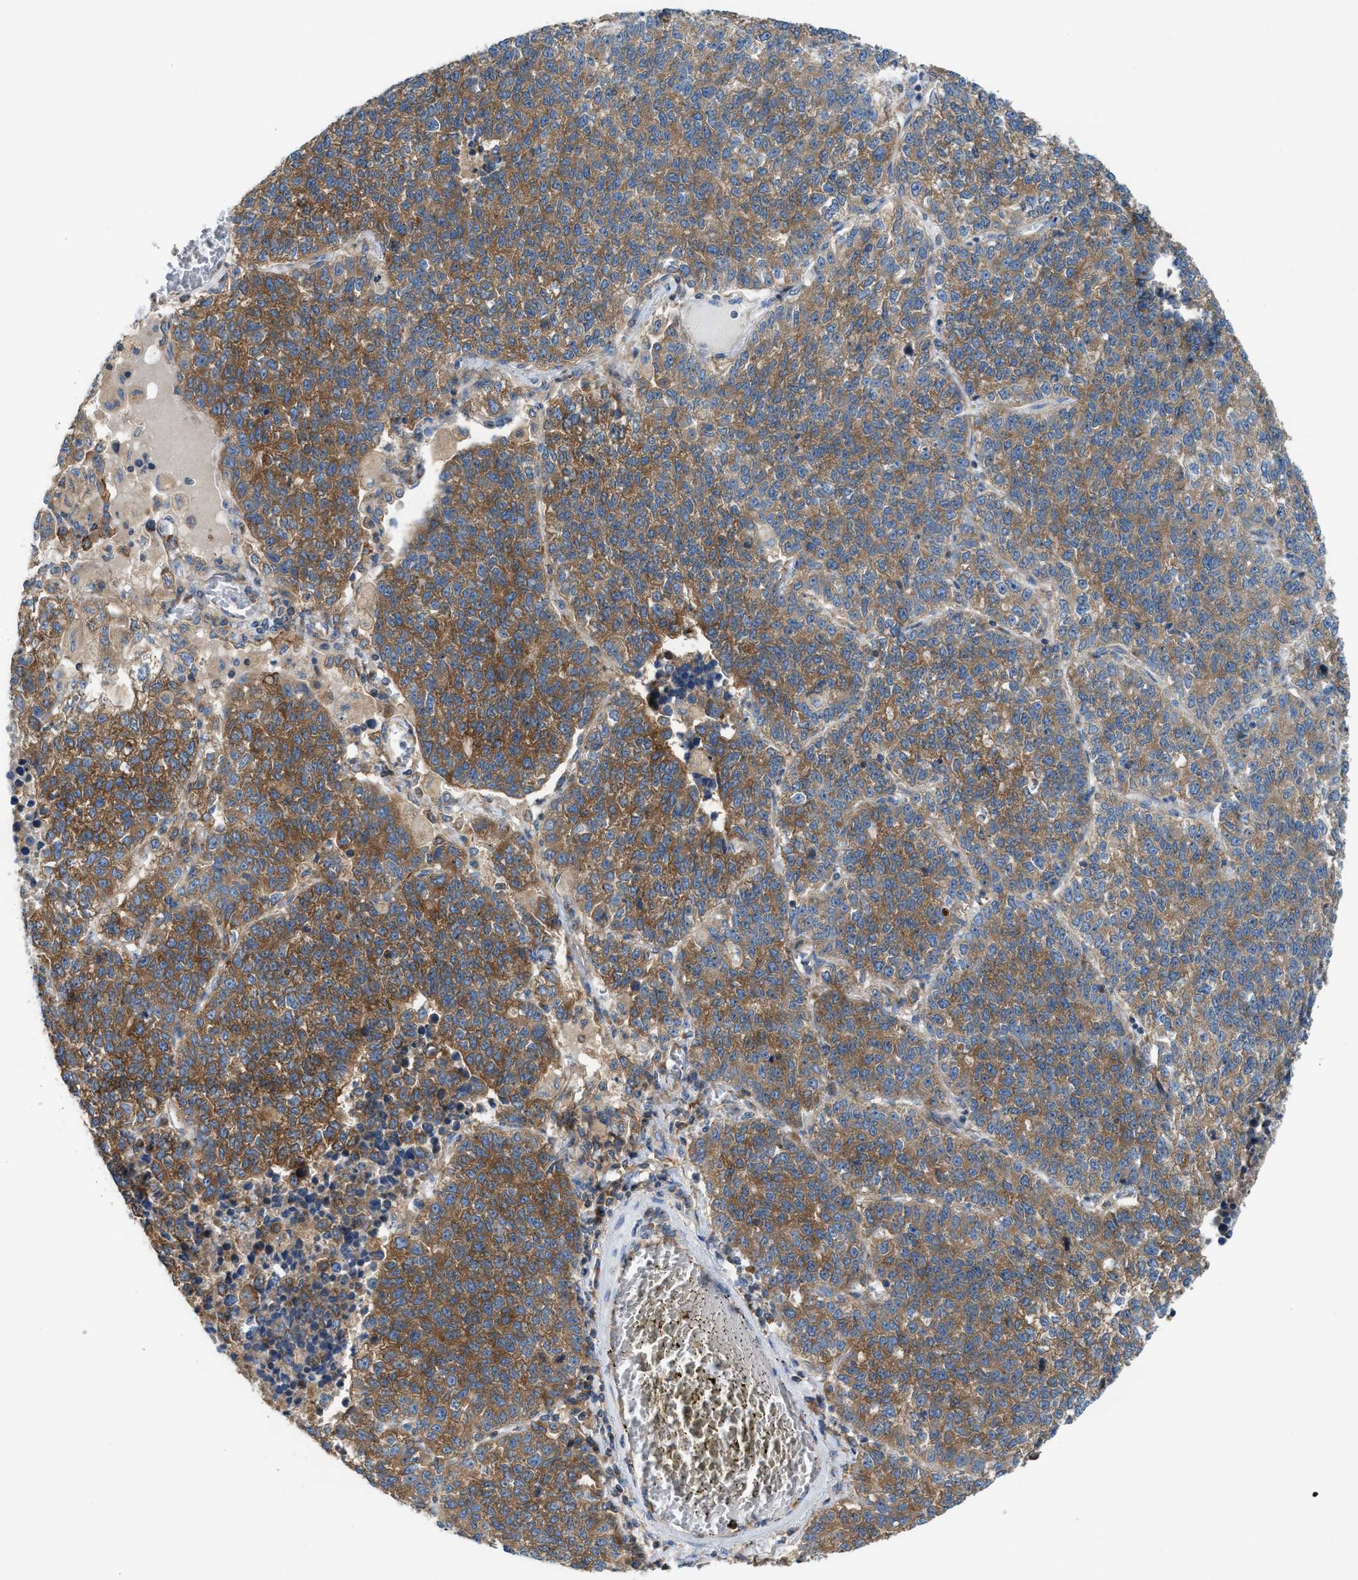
{"staining": {"intensity": "moderate", "quantity": ">75%", "location": "cytoplasmic/membranous"}, "tissue": "lung cancer", "cell_type": "Tumor cells", "image_type": "cancer", "snomed": [{"axis": "morphology", "description": "Adenocarcinoma, NOS"}, {"axis": "topography", "description": "Lung"}], "caption": "This histopathology image demonstrates IHC staining of adenocarcinoma (lung), with medium moderate cytoplasmic/membranous staining in about >75% of tumor cells.", "gene": "TBC1D15", "patient": {"sex": "male", "age": 49}}